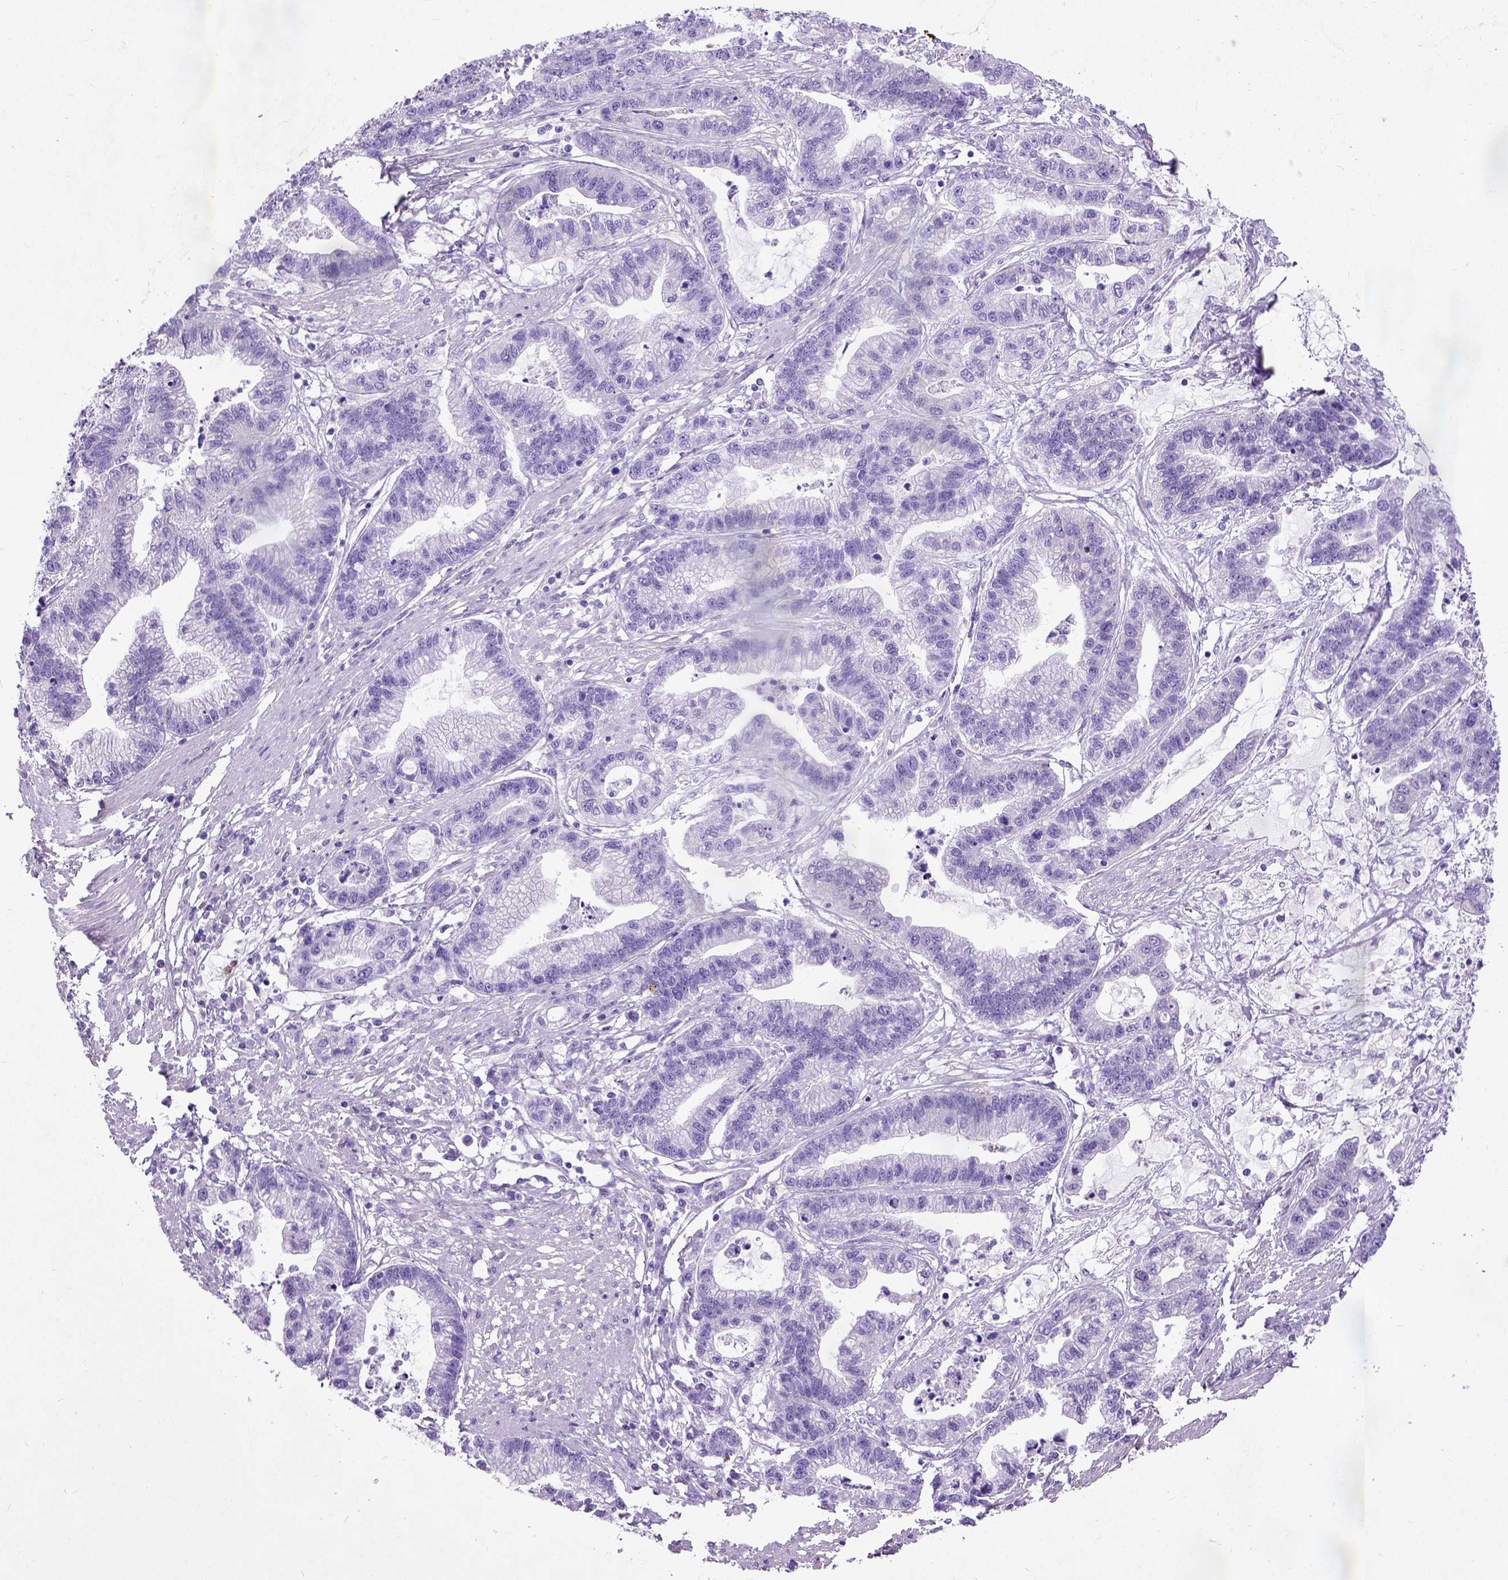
{"staining": {"intensity": "negative", "quantity": "none", "location": "none"}, "tissue": "stomach cancer", "cell_type": "Tumor cells", "image_type": "cancer", "snomed": [{"axis": "morphology", "description": "Adenocarcinoma, NOS"}, {"axis": "topography", "description": "Stomach"}], "caption": "Photomicrograph shows no protein positivity in tumor cells of stomach cancer tissue.", "gene": "ADAMTS8", "patient": {"sex": "male", "age": 83}}